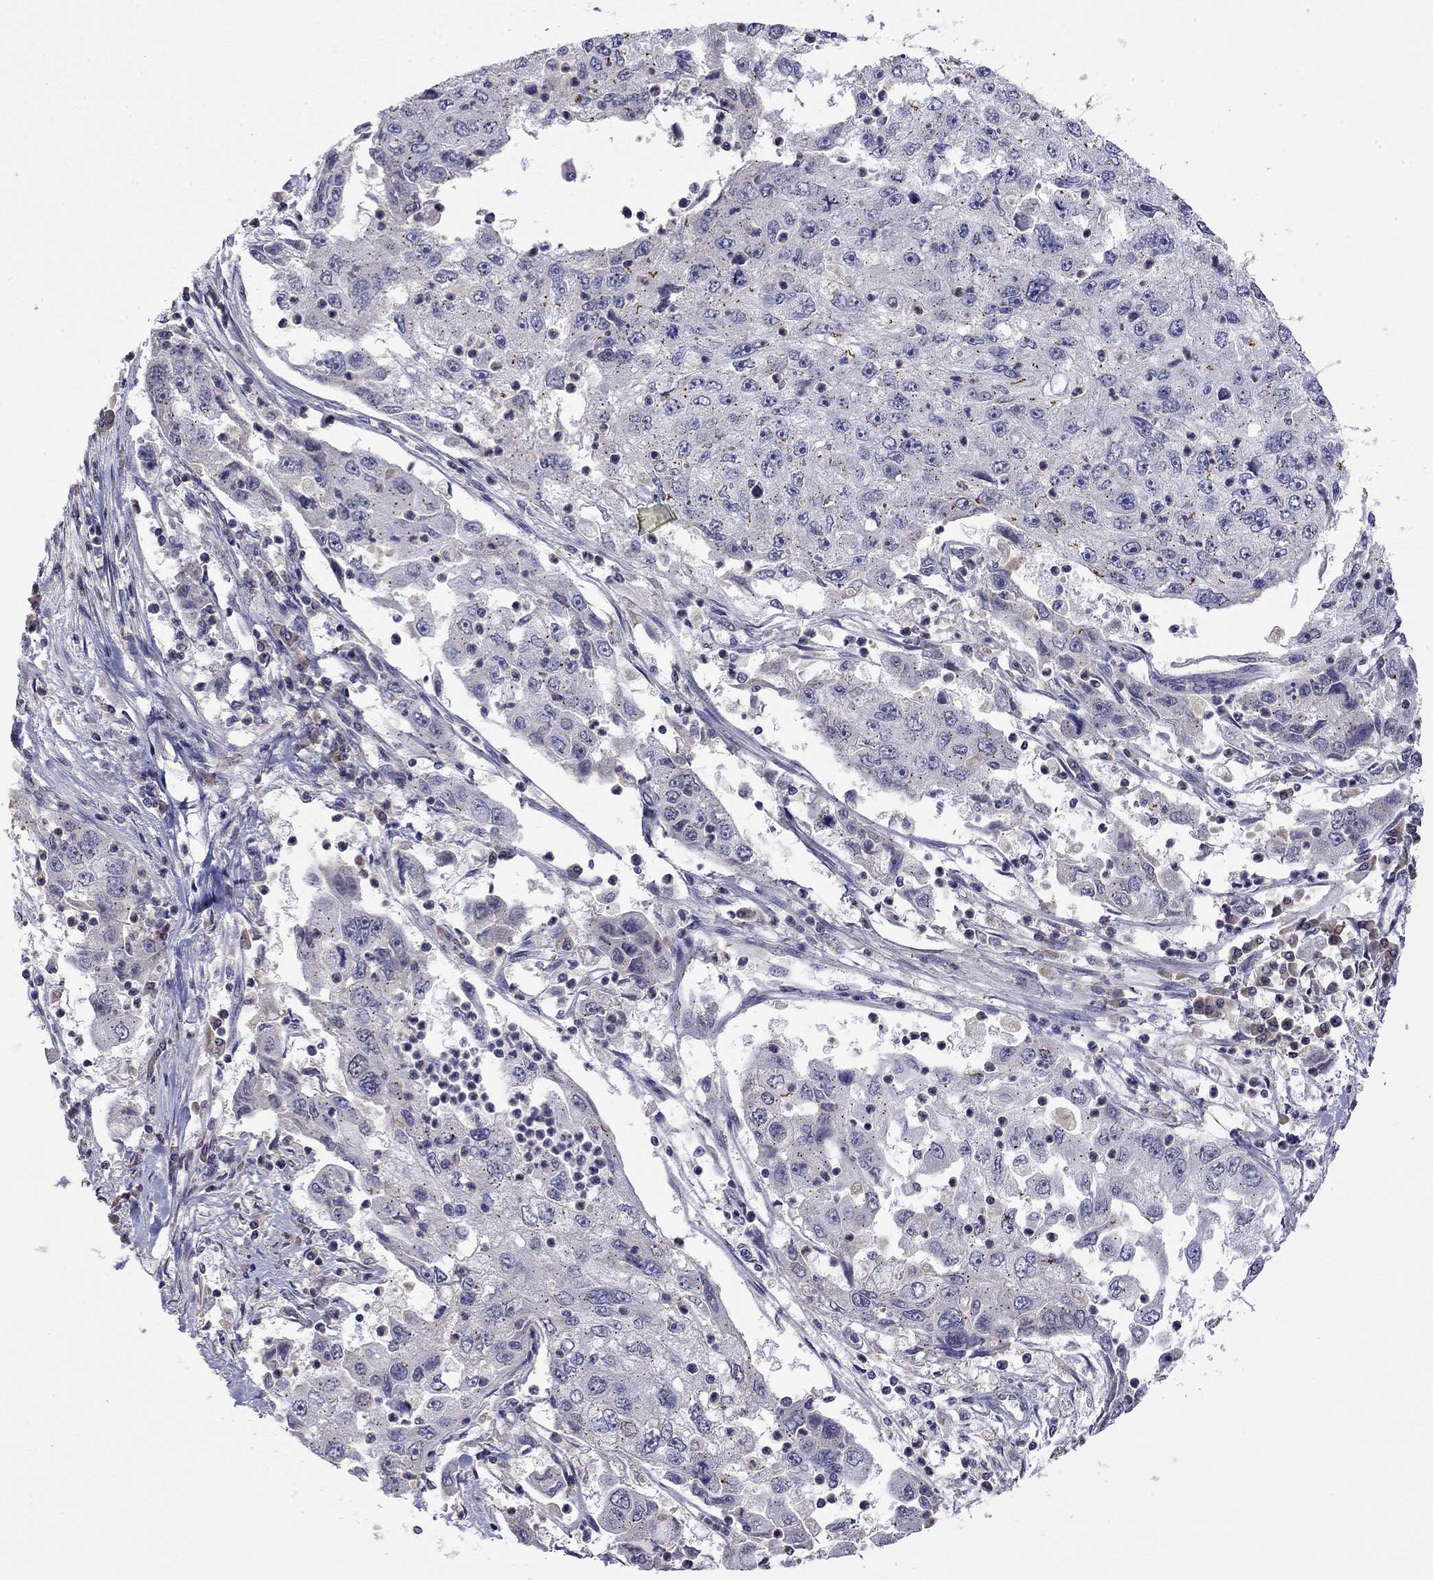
{"staining": {"intensity": "negative", "quantity": "none", "location": "none"}, "tissue": "cervical cancer", "cell_type": "Tumor cells", "image_type": "cancer", "snomed": [{"axis": "morphology", "description": "Squamous cell carcinoma, NOS"}, {"axis": "topography", "description": "Cervix"}], "caption": "IHC image of neoplastic tissue: human squamous cell carcinoma (cervical) stained with DAB (3,3'-diaminobenzidine) displays no significant protein expression in tumor cells. (Stains: DAB immunohistochemistry (IHC) with hematoxylin counter stain, Microscopy: brightfield microscopy at high magnification).", "gene": "WNK3", "patient": {"sex": "female", "age": 36}}